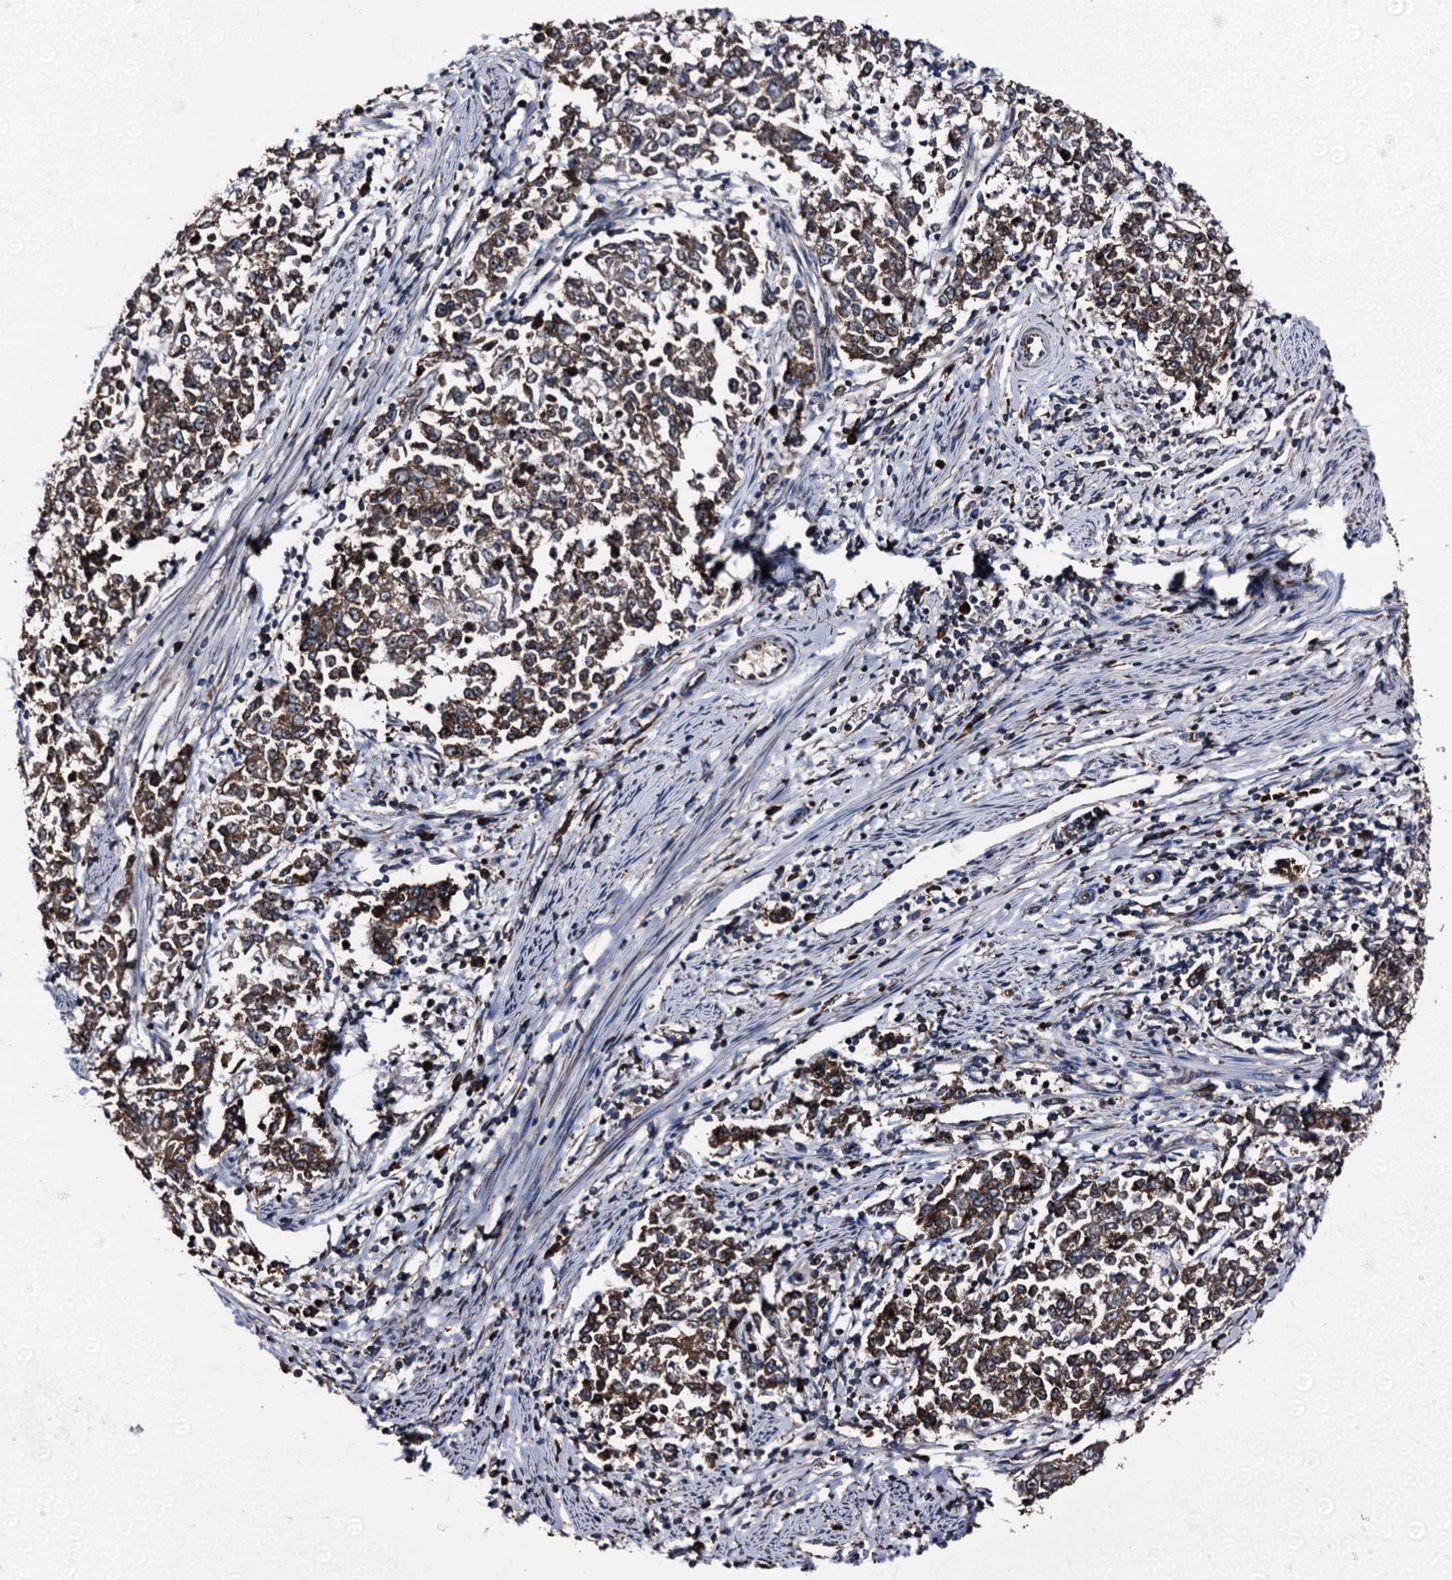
{"staining": {"intensity": "moderate", "quantity": ">75%", "location": "cytoplasmic/membranous"}, "tissue": "endometrial cancer", "cell_type": "Tumor cells", "image_type": "cancer", "snomed": [{"axis": "morphology", "description": "Adenocarcinoma, NOS"}, {"axis": "topography", "description": "Endometrium"}], "caption": "IHC of human endometrial cancer displays medium levels of moderate cytoplasmic/membranous staining in approximately >75% of tumor cells.", "gene": "ATP2C1", "patient": {"sex": "female", "age": 50}}